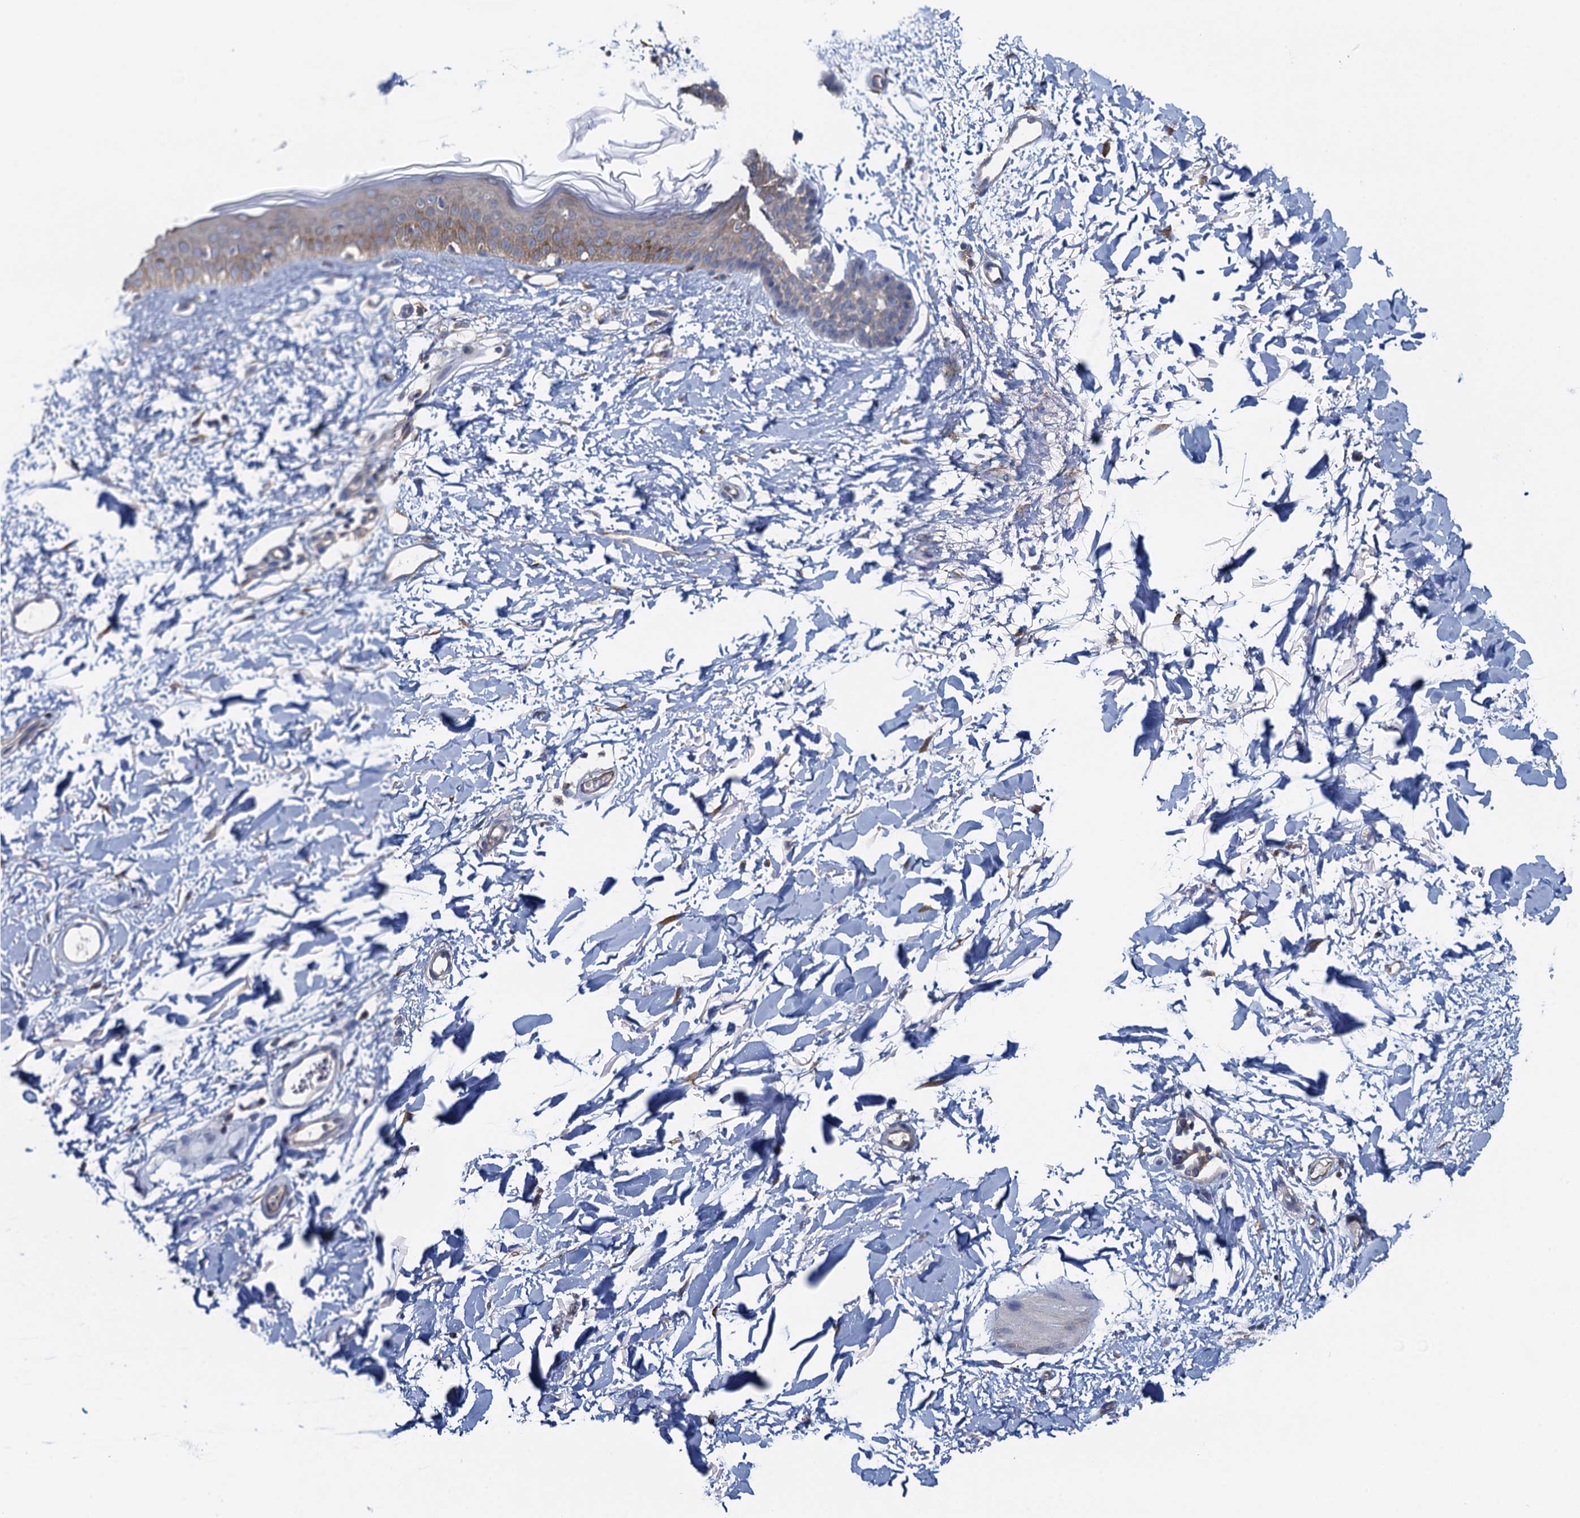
{"staining": {"intensity": "moderate", "quantity": ">75%", "location": "cytoplasmic/membranous"}, "tissue": "skin", "cell_type": "Fibroblasts", "image_type": "normal", "snomed": [{"axis": "morphology", "description": "Normal tissue, NOS"}, {"axis": "topography", "description": "Skin"}], "caption": "Benign skin displays moderate cytoplasmic/membranous expression in about >75% of fibroblasts.", "gene": "ADCY9", "patient": {"sex": "female", "age": 58}}